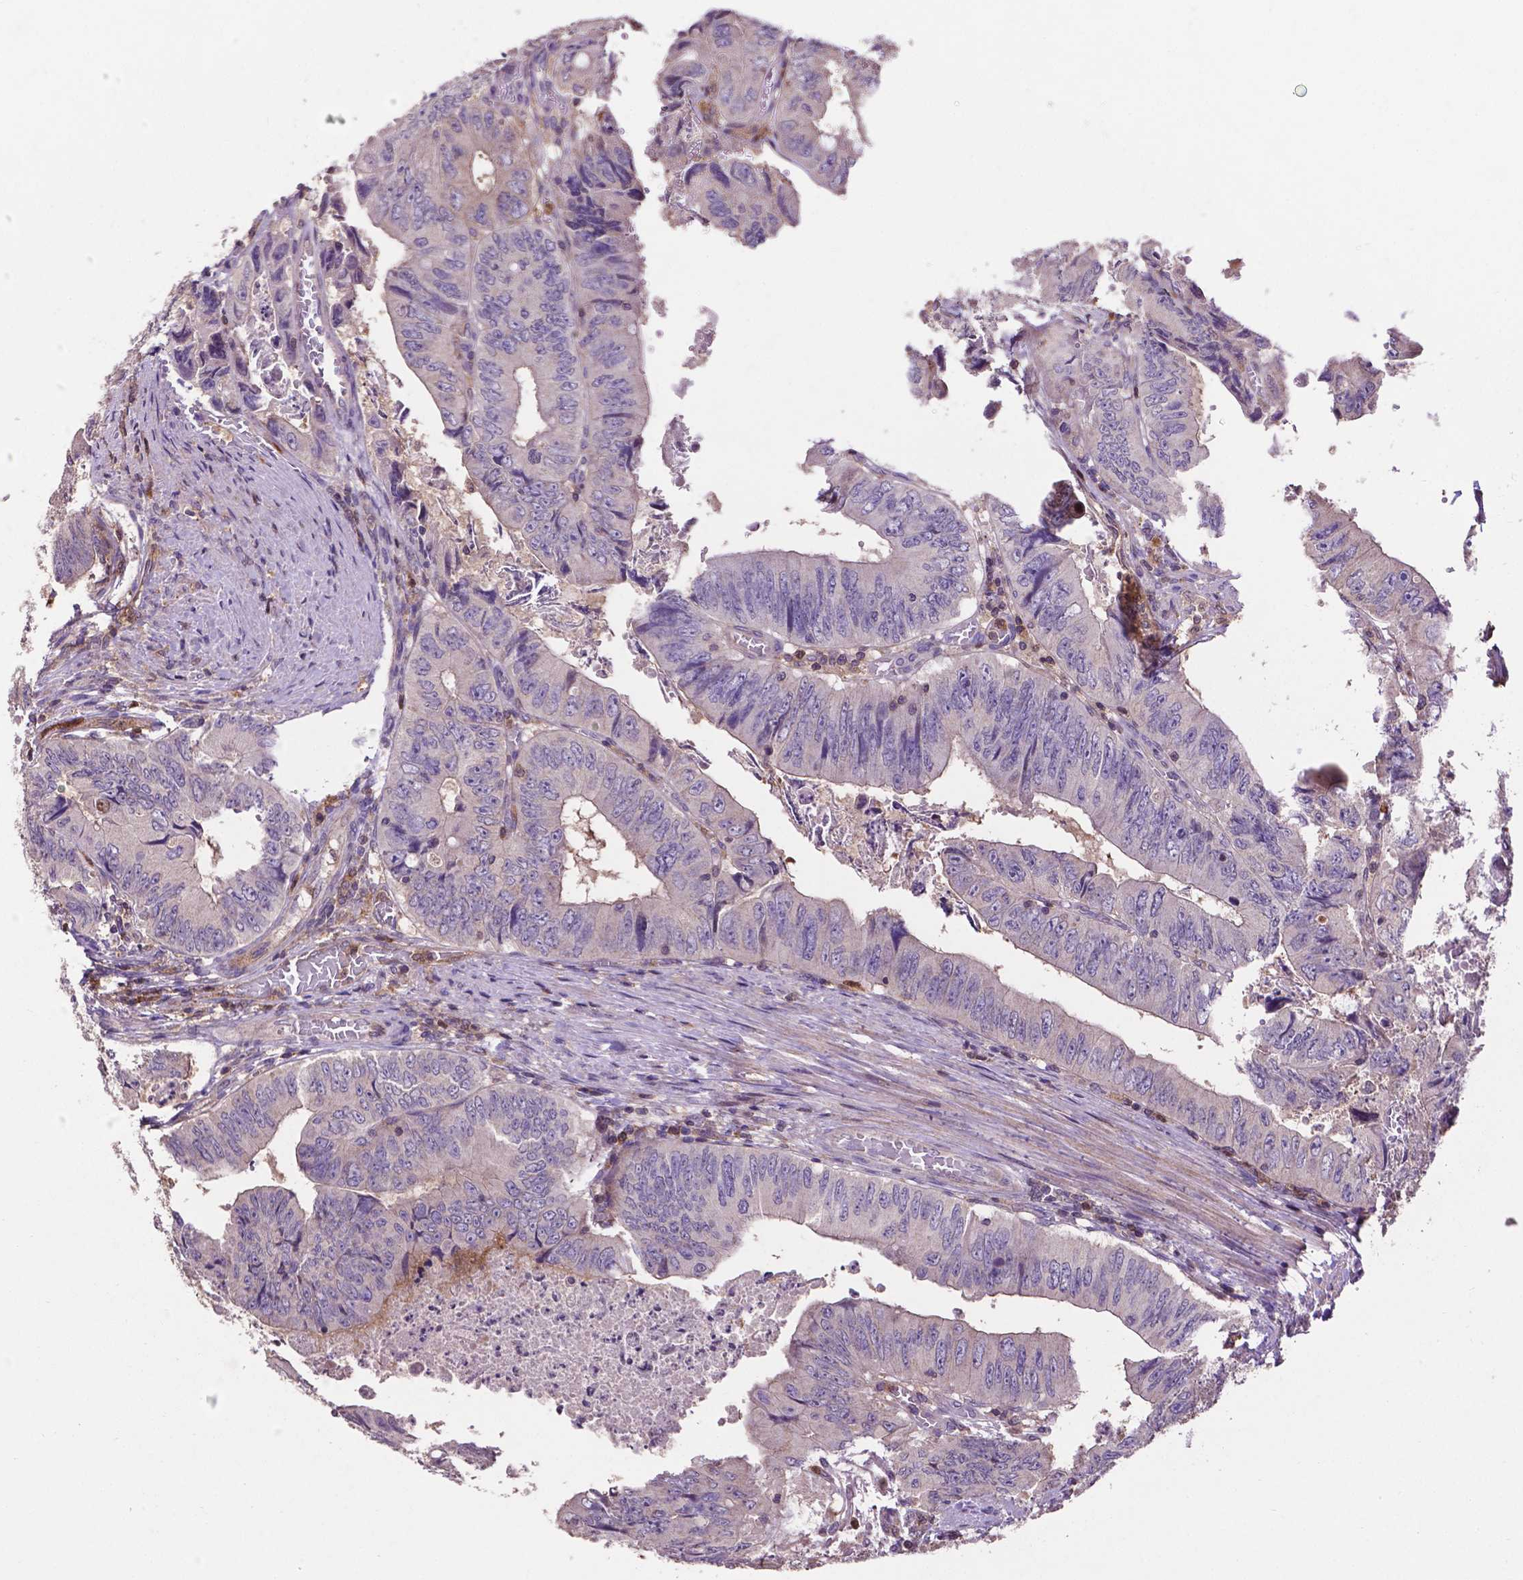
{"staining": {"intensity": "negative", "quantity": "none", "location": "none"}, "tissue": "colorectal cancer", "cell_type": "Tumor cells", "image_type": "cancer", "snomed": [{"axis": "morphology", "description": "Adenocarcinoma, NOS"}, {"axis": "topography", "description": "Colon"}], "caption": "A high-resolution photomicrograph shows immunohistochemistry (IHC) staining of colorectal adenocarcinoma, which shows no significant staining in tumor cells. The staining was performed using DAB (3,3'-diaminobenzidine) to visualize the protein expression in brown, while the nuclei were stained in blue with hematoxylin (Magnification: 20x).", "gene": "SMAD3", "patient": {"sex": "female", "age": 84}}